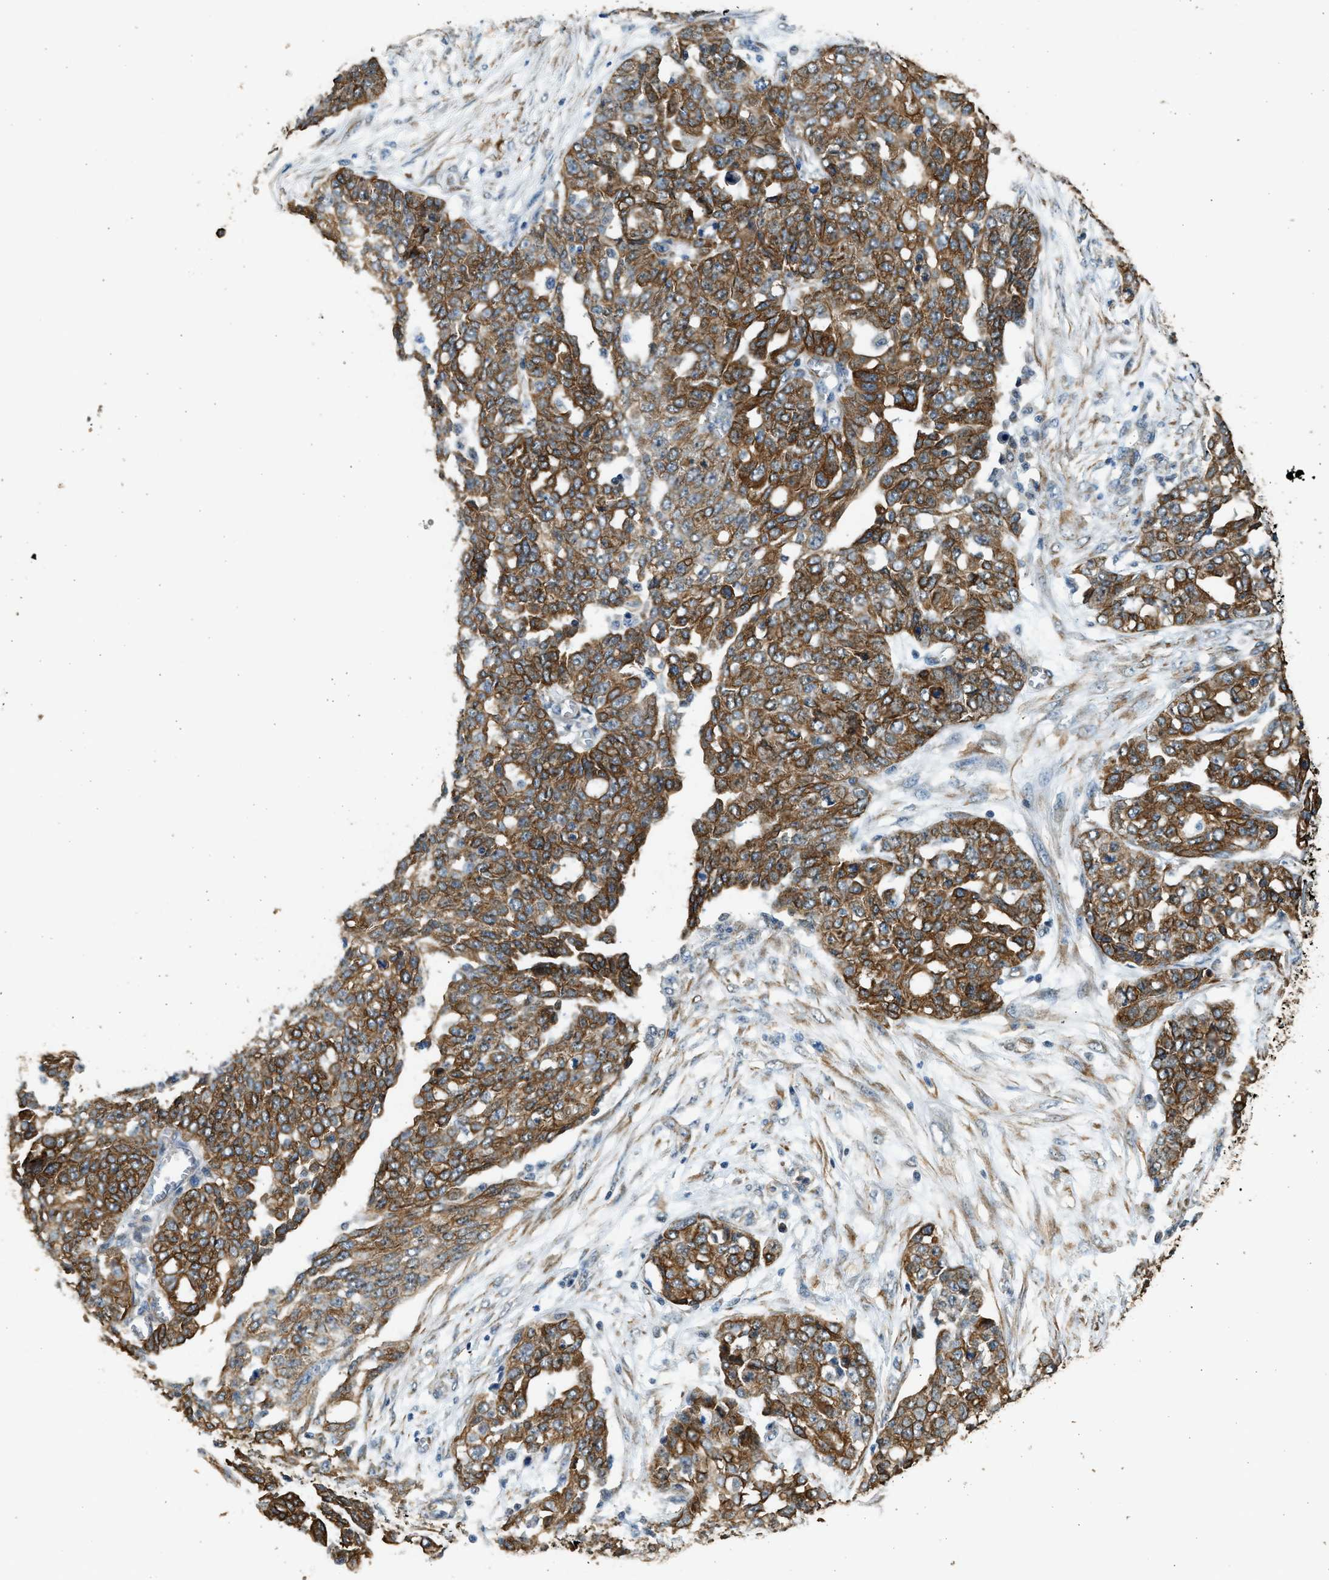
{"staining": {"intensity": "strong", "quantity": ">75%", "location": "cytoplasmic/membranous"}, "tissue": "ovarian cancer", "cell_type": "Tumor cells", "image_type": "cancer", "snomed": [{"axis": "morphology", "description": "Cystadenocarcinoma, serous, NOS"}, {"axis": "topography", "description": "Soft tissue"}, {"axis": "topography", "description": "Ovary"}], "caption": "IHC image of ovarian serous cystadenocarcinoma stained for a protein (brown), which reveals high levels of strong cytoplasmic/membranous expression in about >75% of tumor cells.", "gene": "PCLO", "patient": {"sex": "female", "age": 57}}